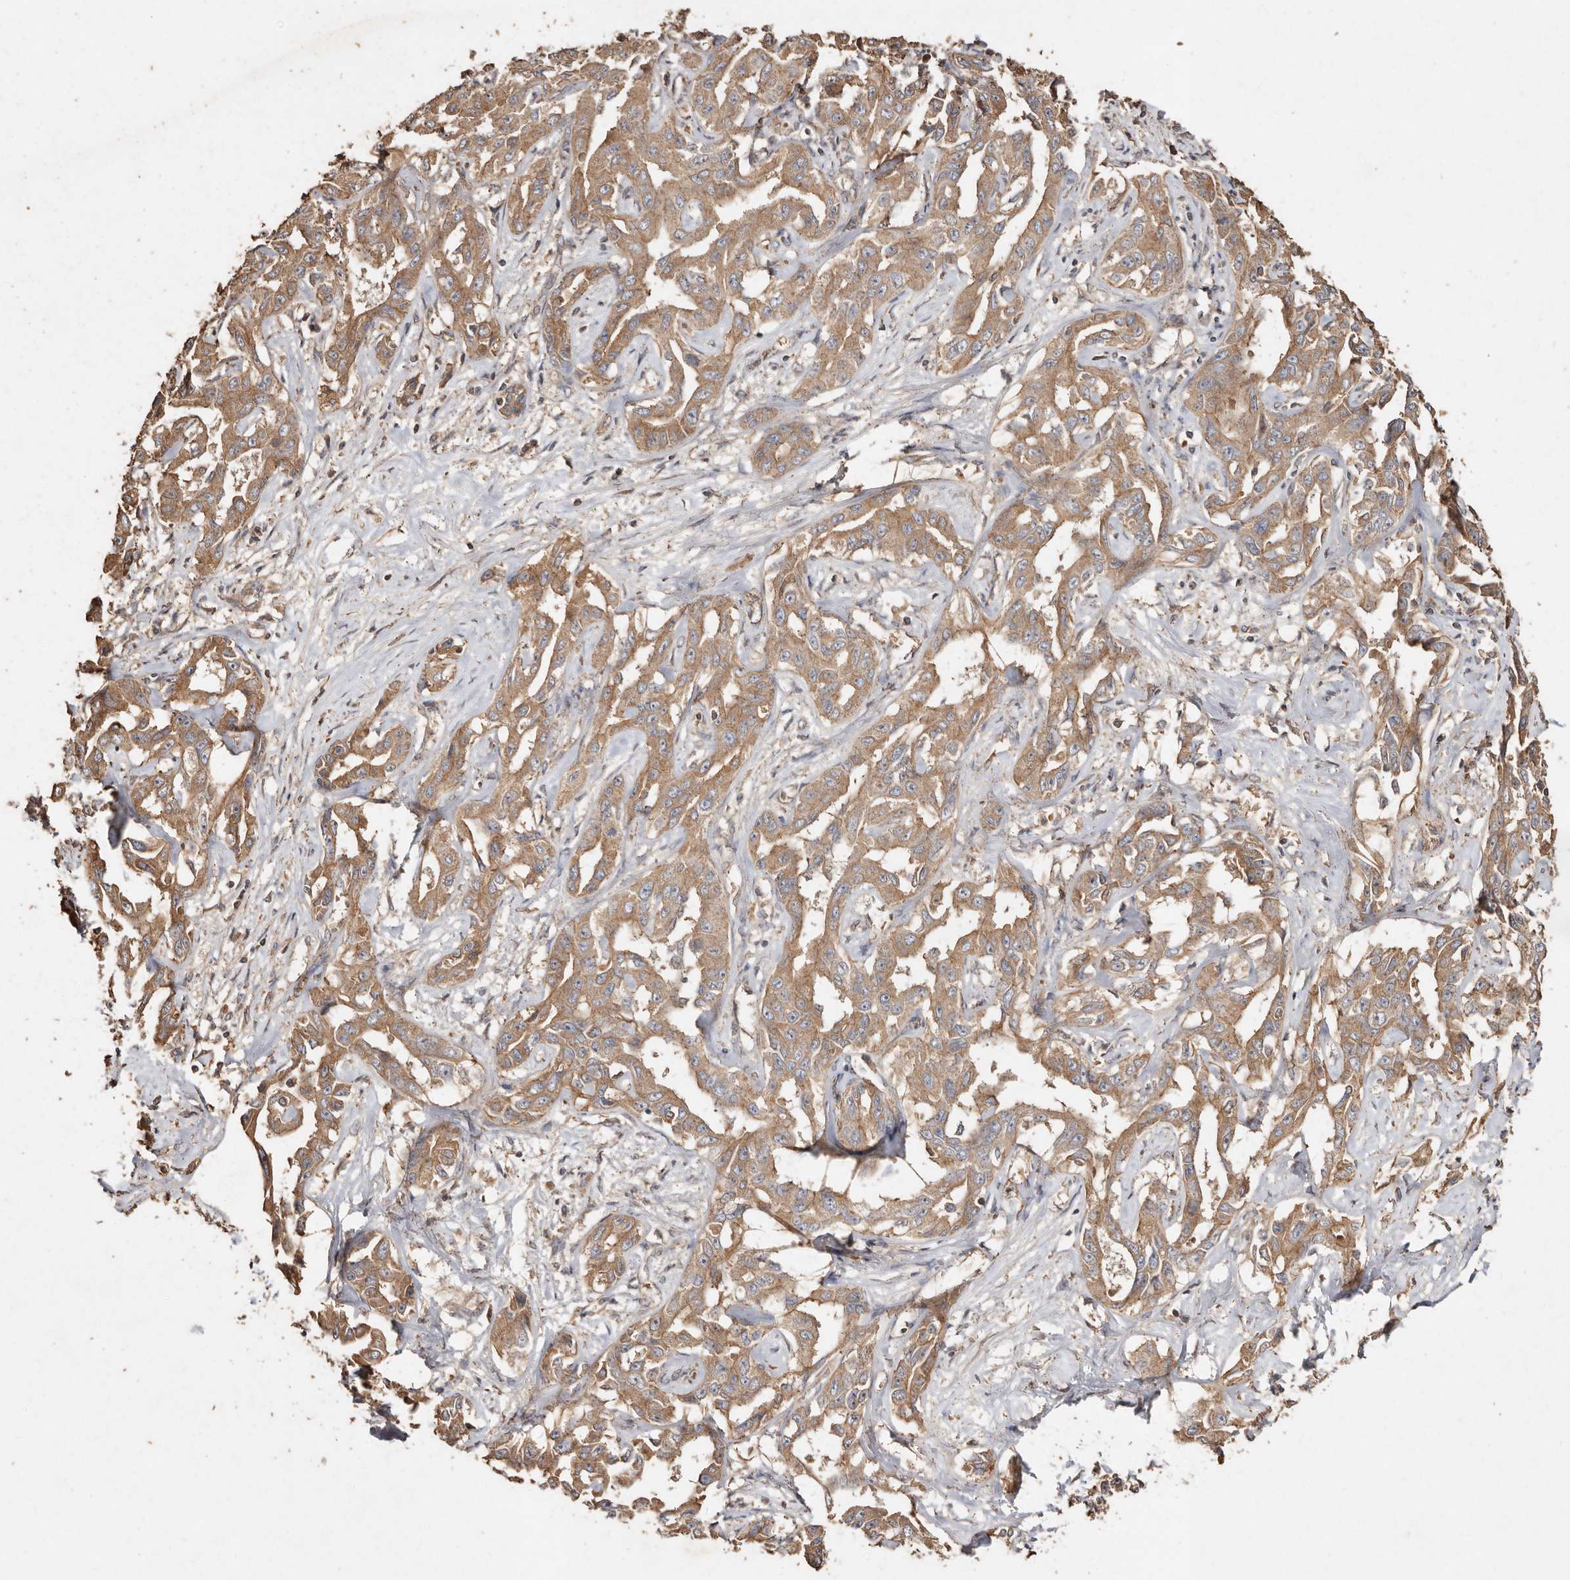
{"staining": {"intensity": "moderate", "quantity": ">75%", "location": "cytoplasmic/membranous"}, "tissue": "liver cancer", "cell_type": "Tumor cells", "image_type": "cancer", "snomed": [{"axis": "morphology", "description": "Cholangiocarcinoma"}, {"axis": "topography", "description": "Liver"}], "caption": "Immunohistochemistry histopathology image of liver cholangiocarcinoma stained for a protein (brown), which shows medium levels of moderate cytoplasmic/membranous positivity in approximately >75% of tumor cells.", "gene": "FARS2", "patient": {"sex": "male", "age": 59}}